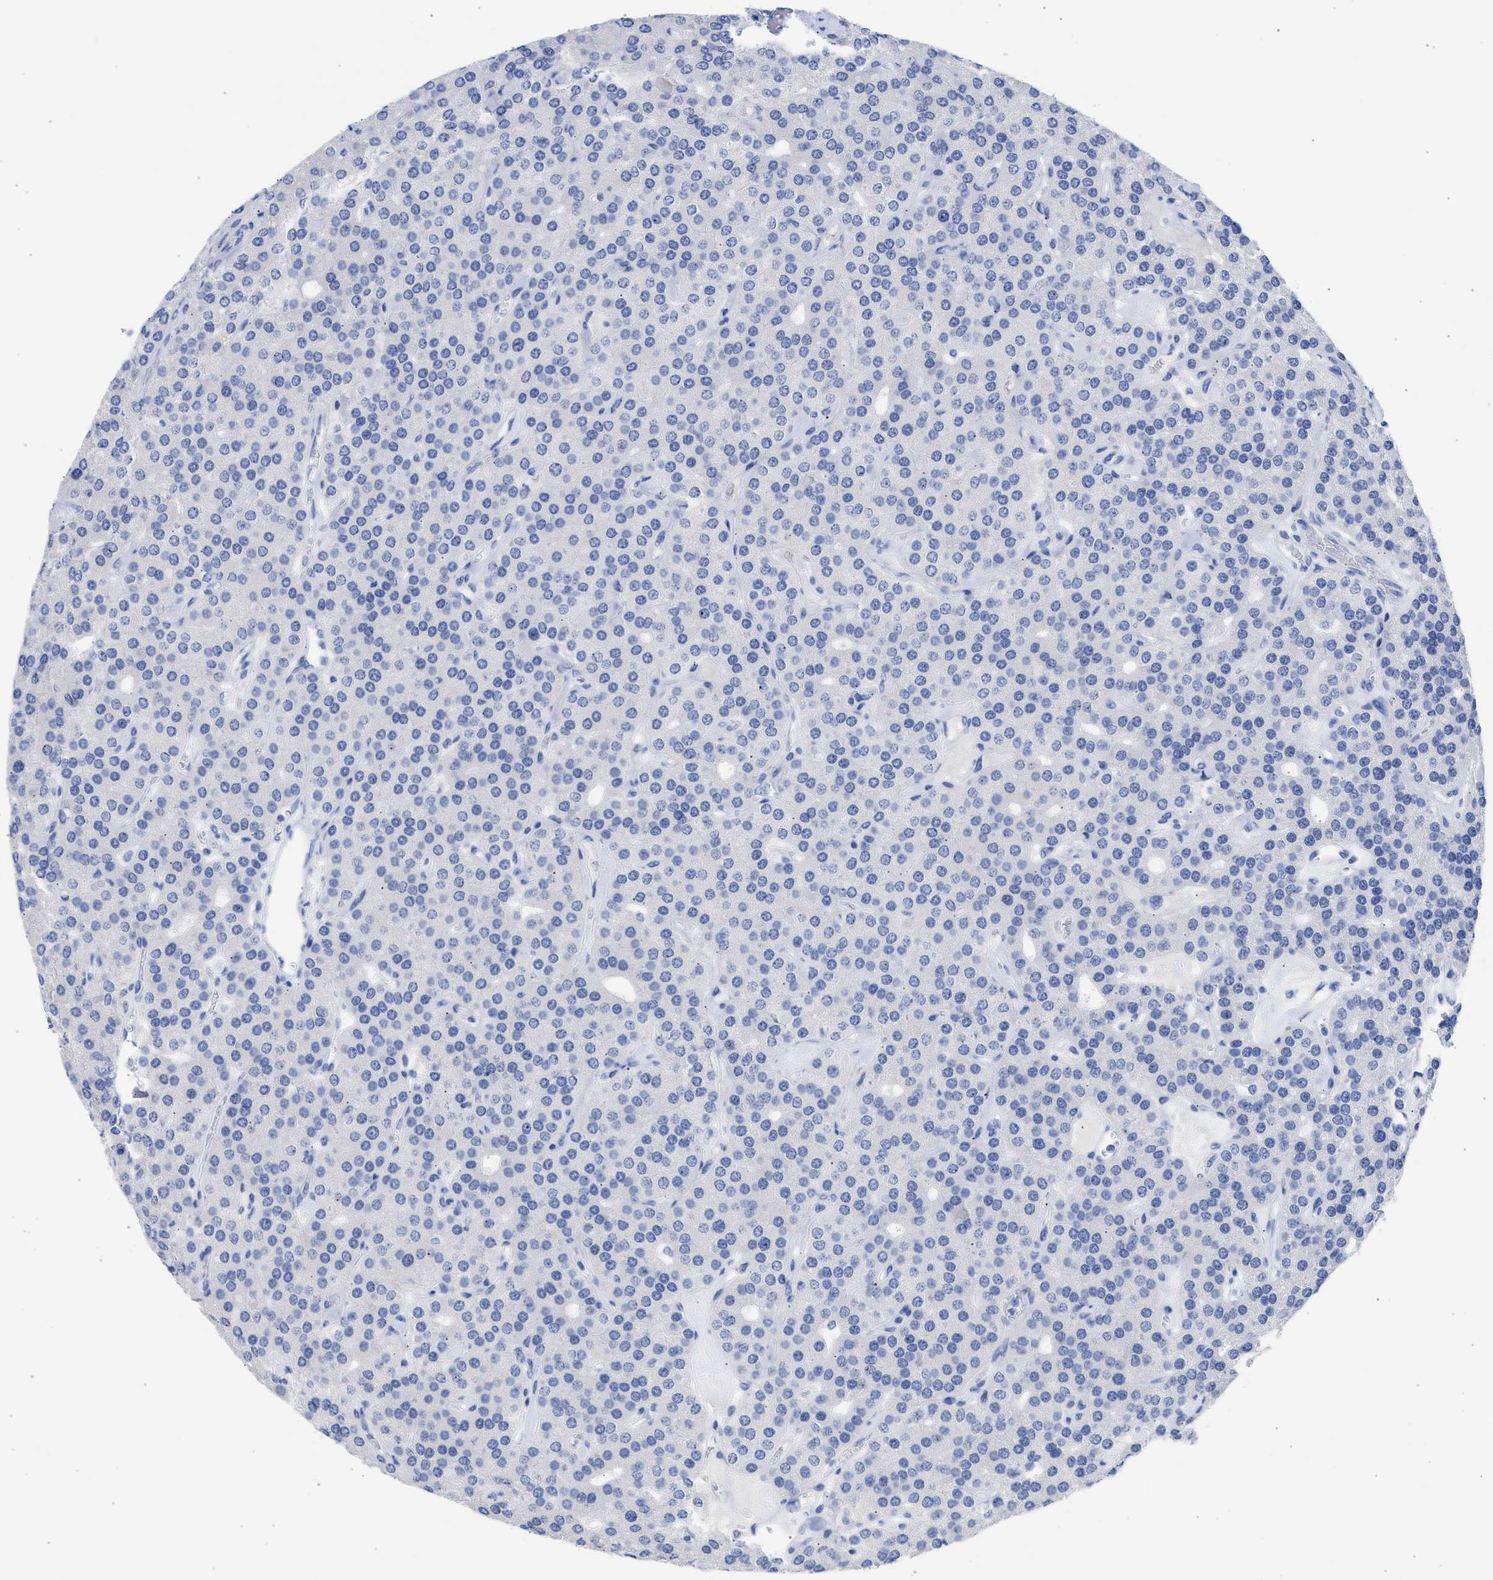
{"staining": {"intensity": "negative", "quantity": "none", "location": "none"}, "tissue": "parathyroid gland", "cell_type": "Glandular cells", "image_type": "normal", "snomed": [{"axis": "morphology", "description": "Normal tissue, NOS"}, {"axis": "morphology", "description": "Adenoma, NOS"}, {"axis": "topography", "description": "Parathyroid gland"}], "caption": "Protein analysis of unremarkable parathyroid gland exhibits no significant positivity in glandular cells. Brightfield microscopy of immunohistochemistry (IHC) stained with DAB (brown) and hematoxylin (blue), captured at high magnification.", "gene": "NCAM1", "patient": {"sex": "female", "age": 86}}